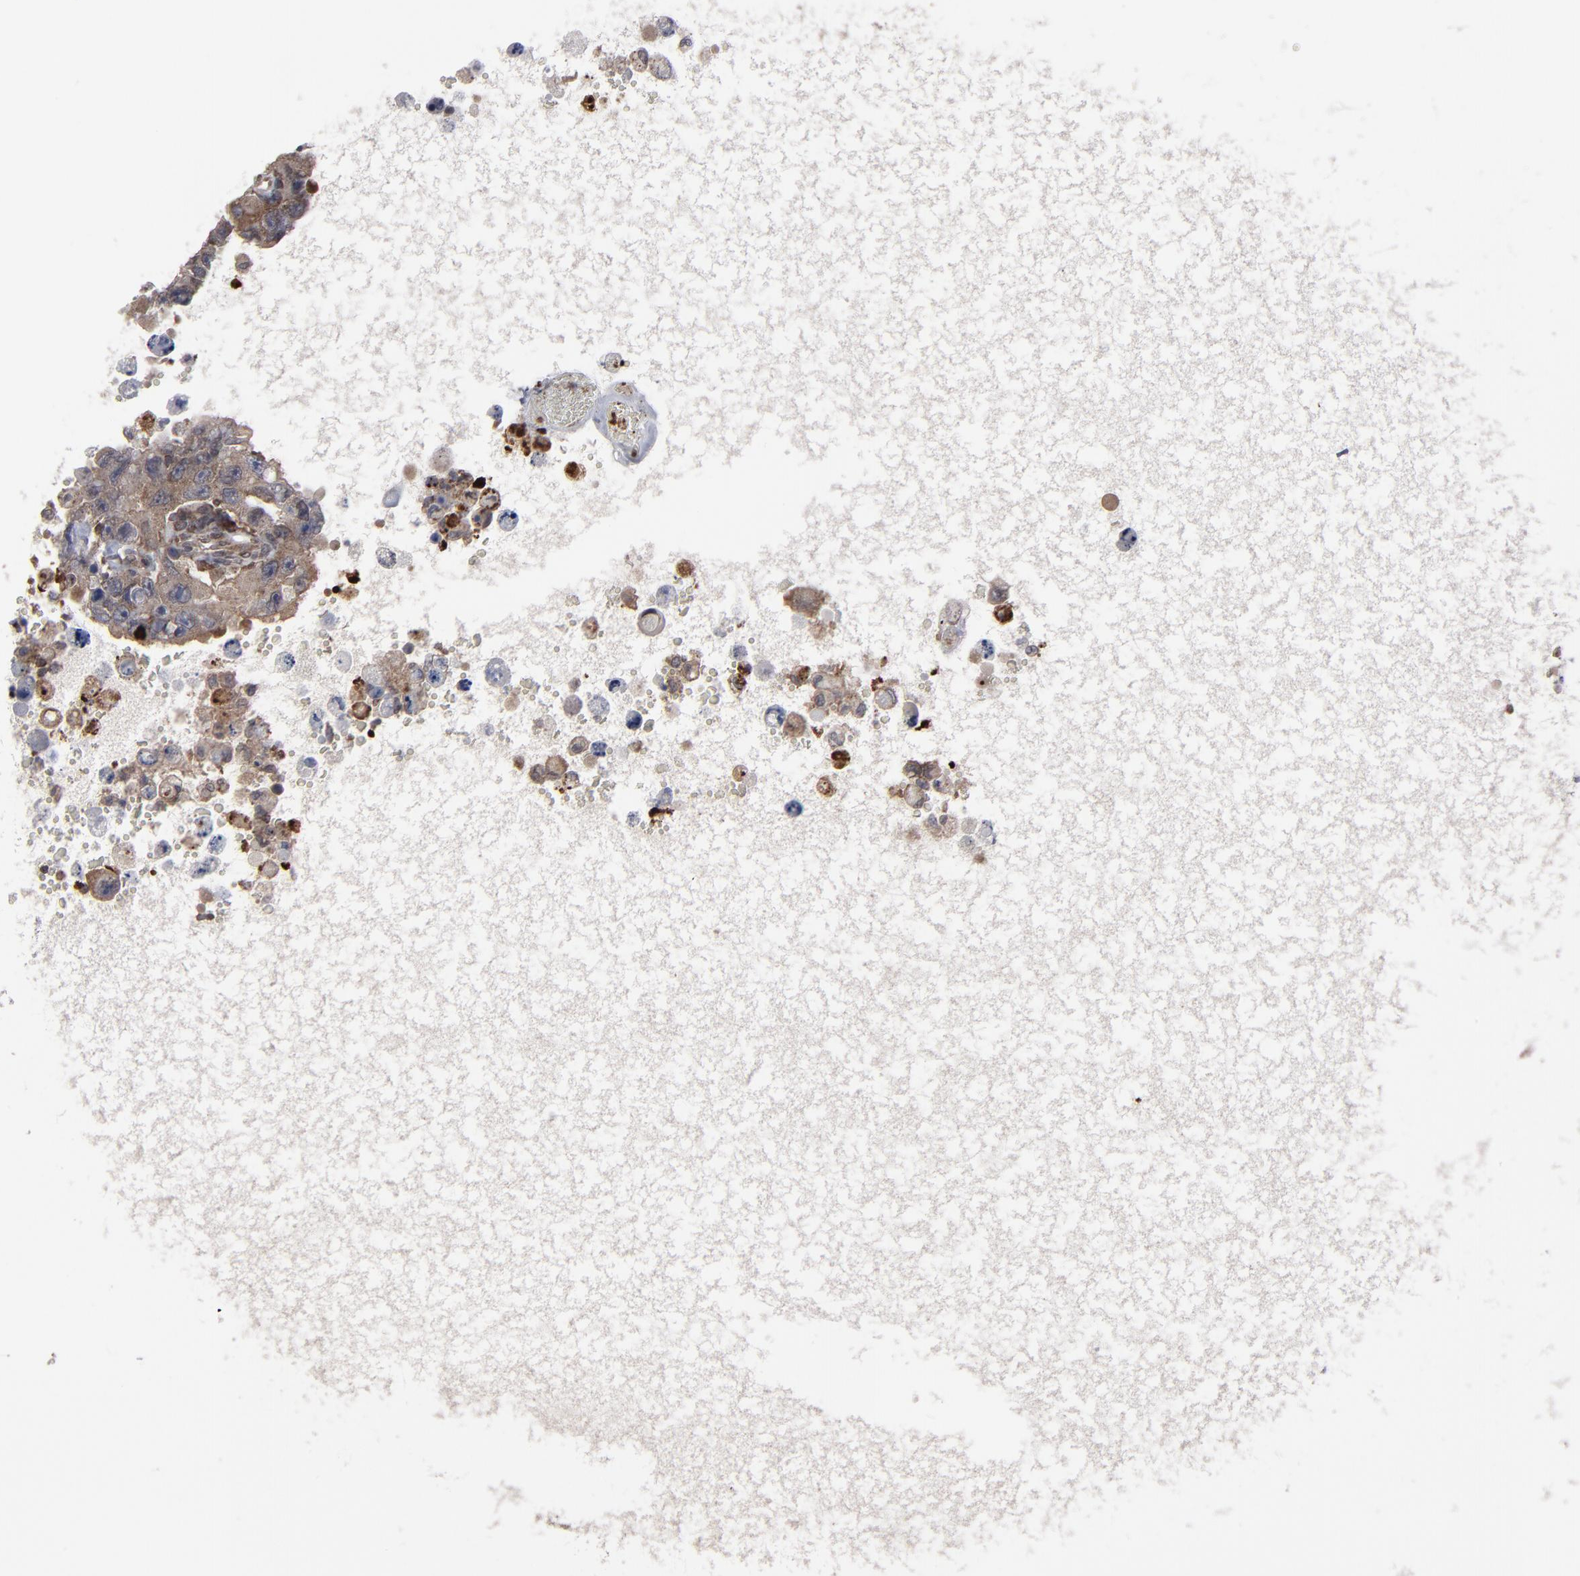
{"staining": {"intensity": "weak", "quantity": ">75%", "location": "cytoplasmic/membranous"}, "tissue": "testis cancer", "cell_type": "Tumor cells", "image_type": "cancer", "snomed": [{"axis": "morphology", "description": "Carcinoma, Embryonal, NOS"}, {"axis": "topography", "description": "Testis"}], "caption": "A brown stain labels weak cytoplasmic/membranous expression of a protein in human testis cancer (embryonal carcinoma) tumor cells.", "gene": "KIAA2026", "patient": {"sex": "male", "age": 26}}